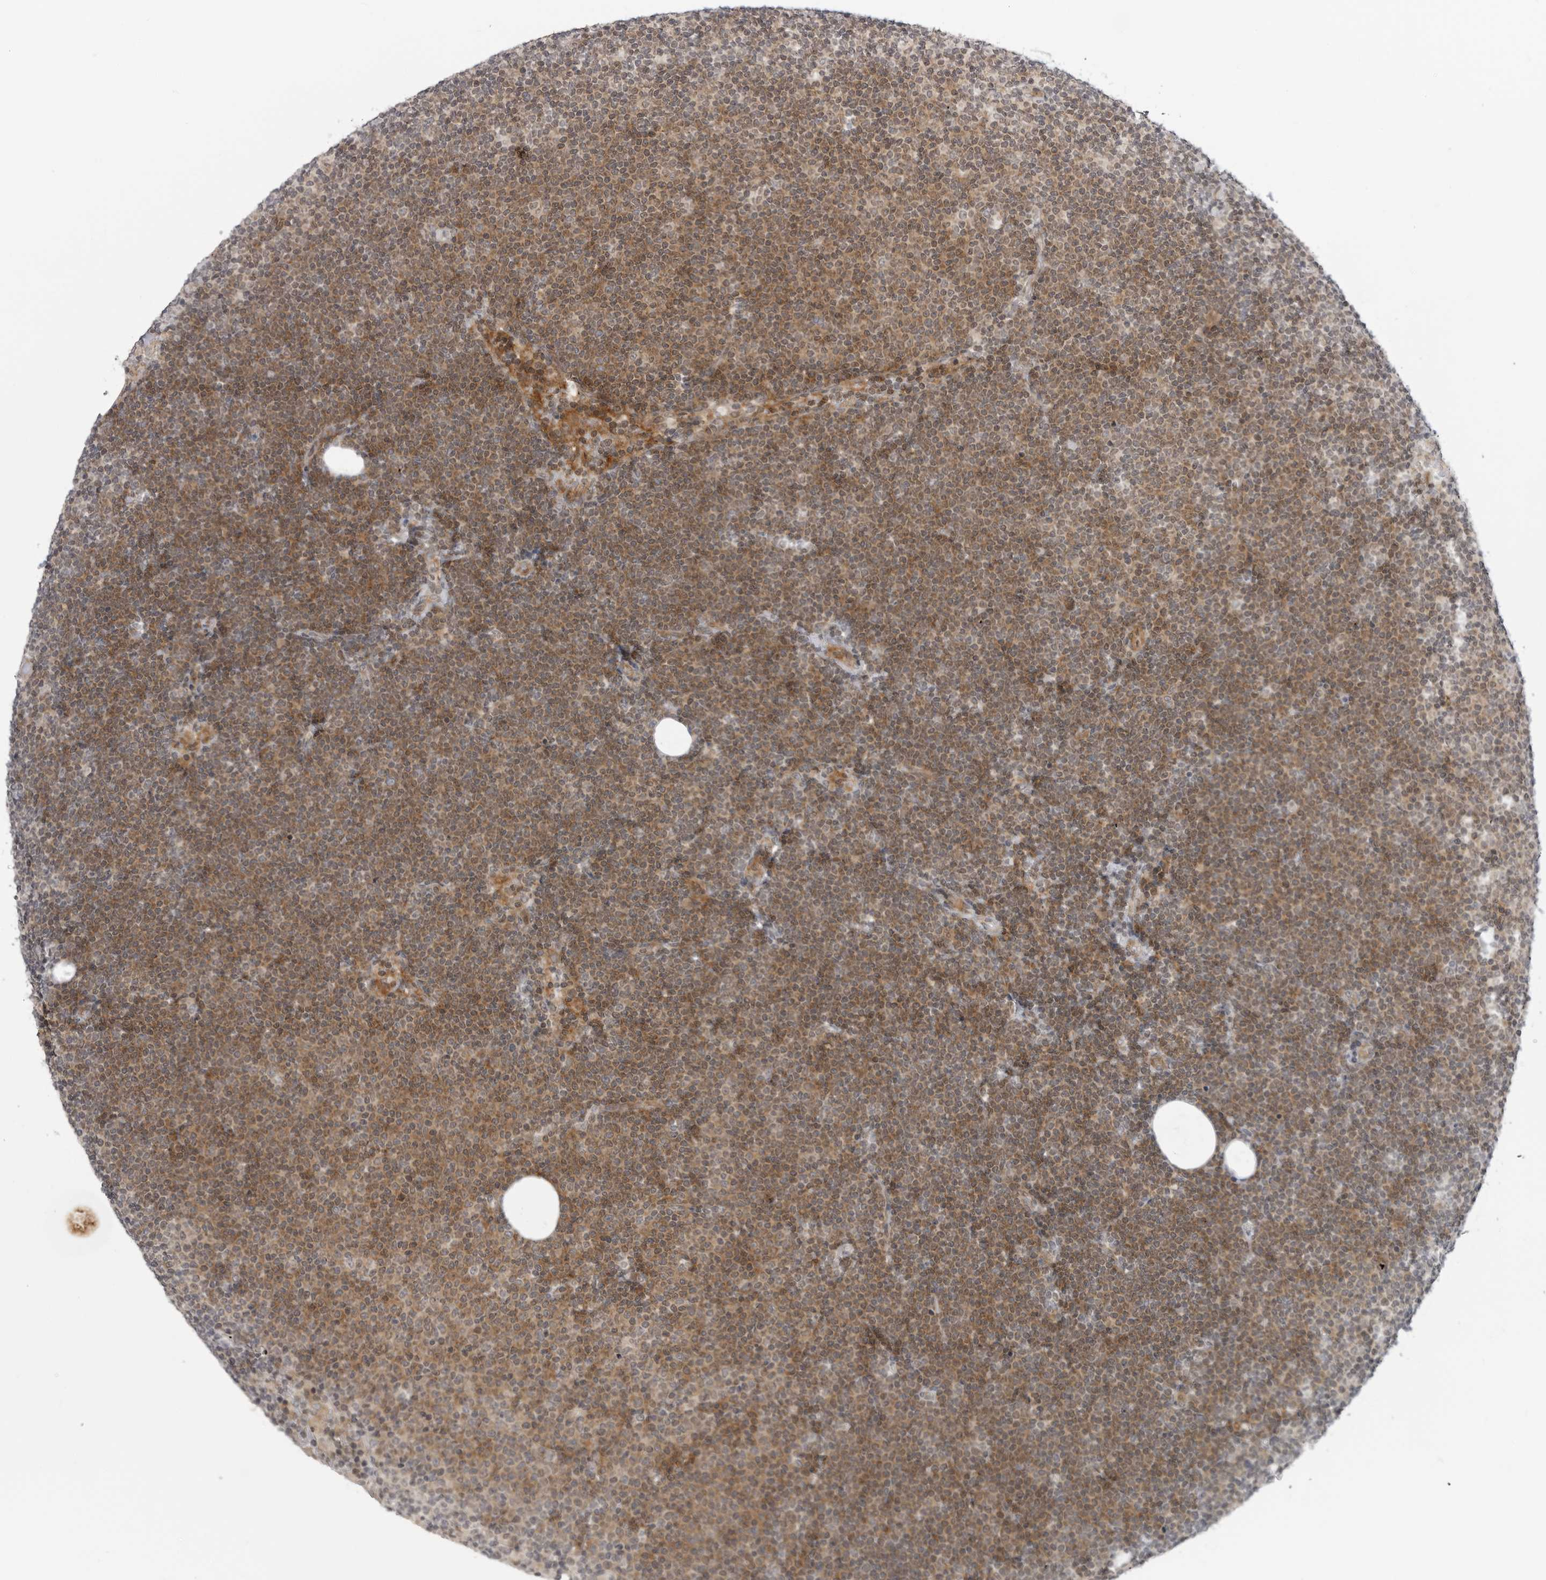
{"staining": {"intensity": "moderate", "quantity": "25%-75%", "location": "cytoplasmic/membranous"}, "tissue": "lymphoma", "cell_type": "Tumor cells", "image_type": "cancer", "snomed": [{"axis": "morphology", "description": "Malignant lymphoma, non-Hodgkin's type, Low grade"}, {"axis": "topography", "description": "Lymph node"}], "caption": "Immunohistochemistry (IHC) (DAB) staining of lymphoma exhibits moderate cytoplasmic/membranous protein positivity in approximately 25%-75% of tumor cells. Immunohistochemistry (IHC) stains the protein of interest in brown and the nuclei are stained blue.", "gene": "ADAMTS5", "patient": {"sex": "female", "age": 53}}